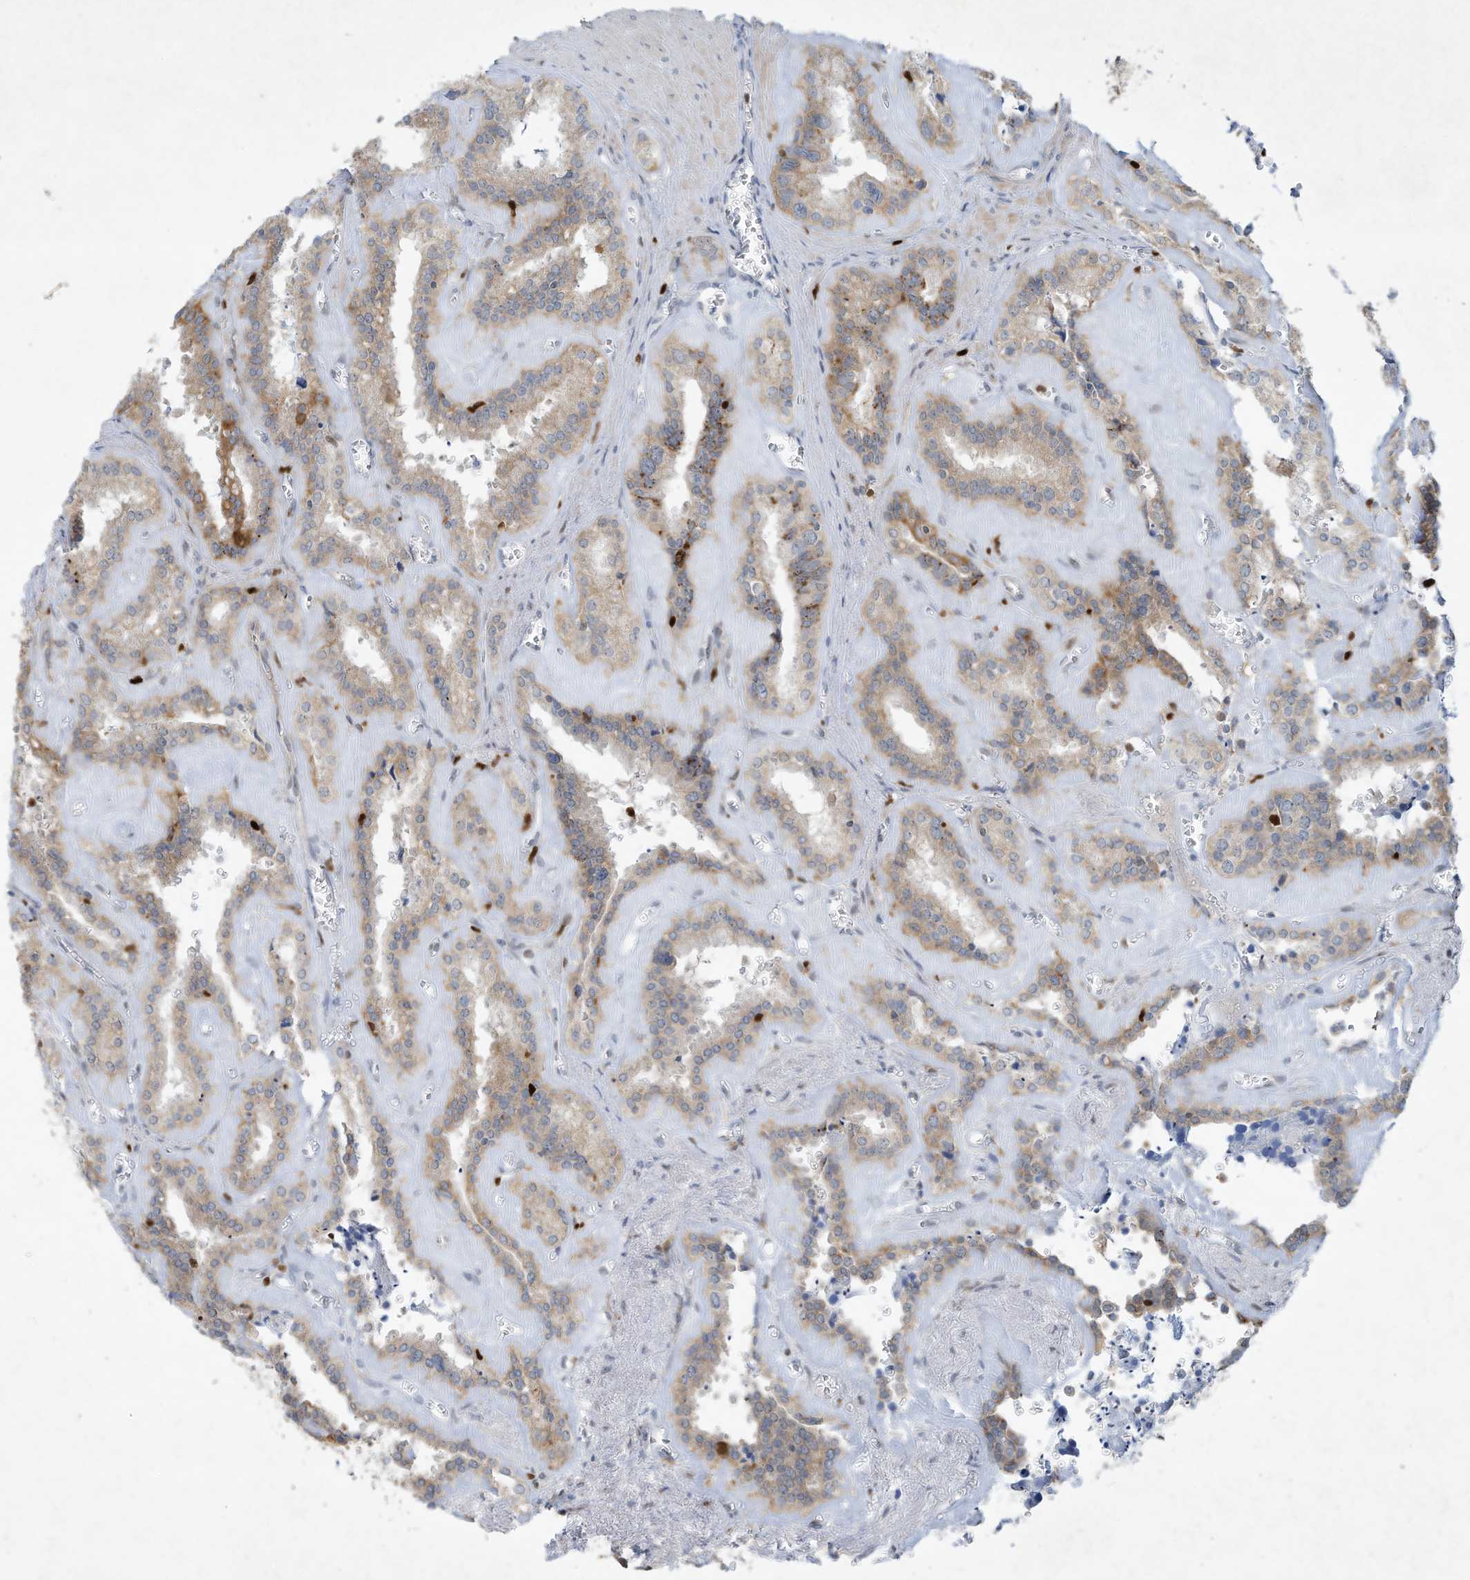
{"staining": {"intensity": "moderate", "quantity": ">75%", "location": "cytoplasmic/membranous"}, "tissue": "seminal vesicle", "cell_type": "Glandular cells", "image_type": "normal", "snomed": [{"axis": "morphology", "description": "Normal tissue, NOS"}, {"axis": "topography", "description": "Prostate"}, {"axis": "topography", "description": "Seminal veicle"}], "caption": "This photomicrograph demonstrates benign seminal vesicle stained with immunohistochemistry (IHC) to label a protein in brown. The cytoplasmic/membranous of glandular cells show moderate positivity for the protein. Nuclei are counter-stained blue.", "gene": "TUBE1", "patient": {"sex": "male", "age": 59}}